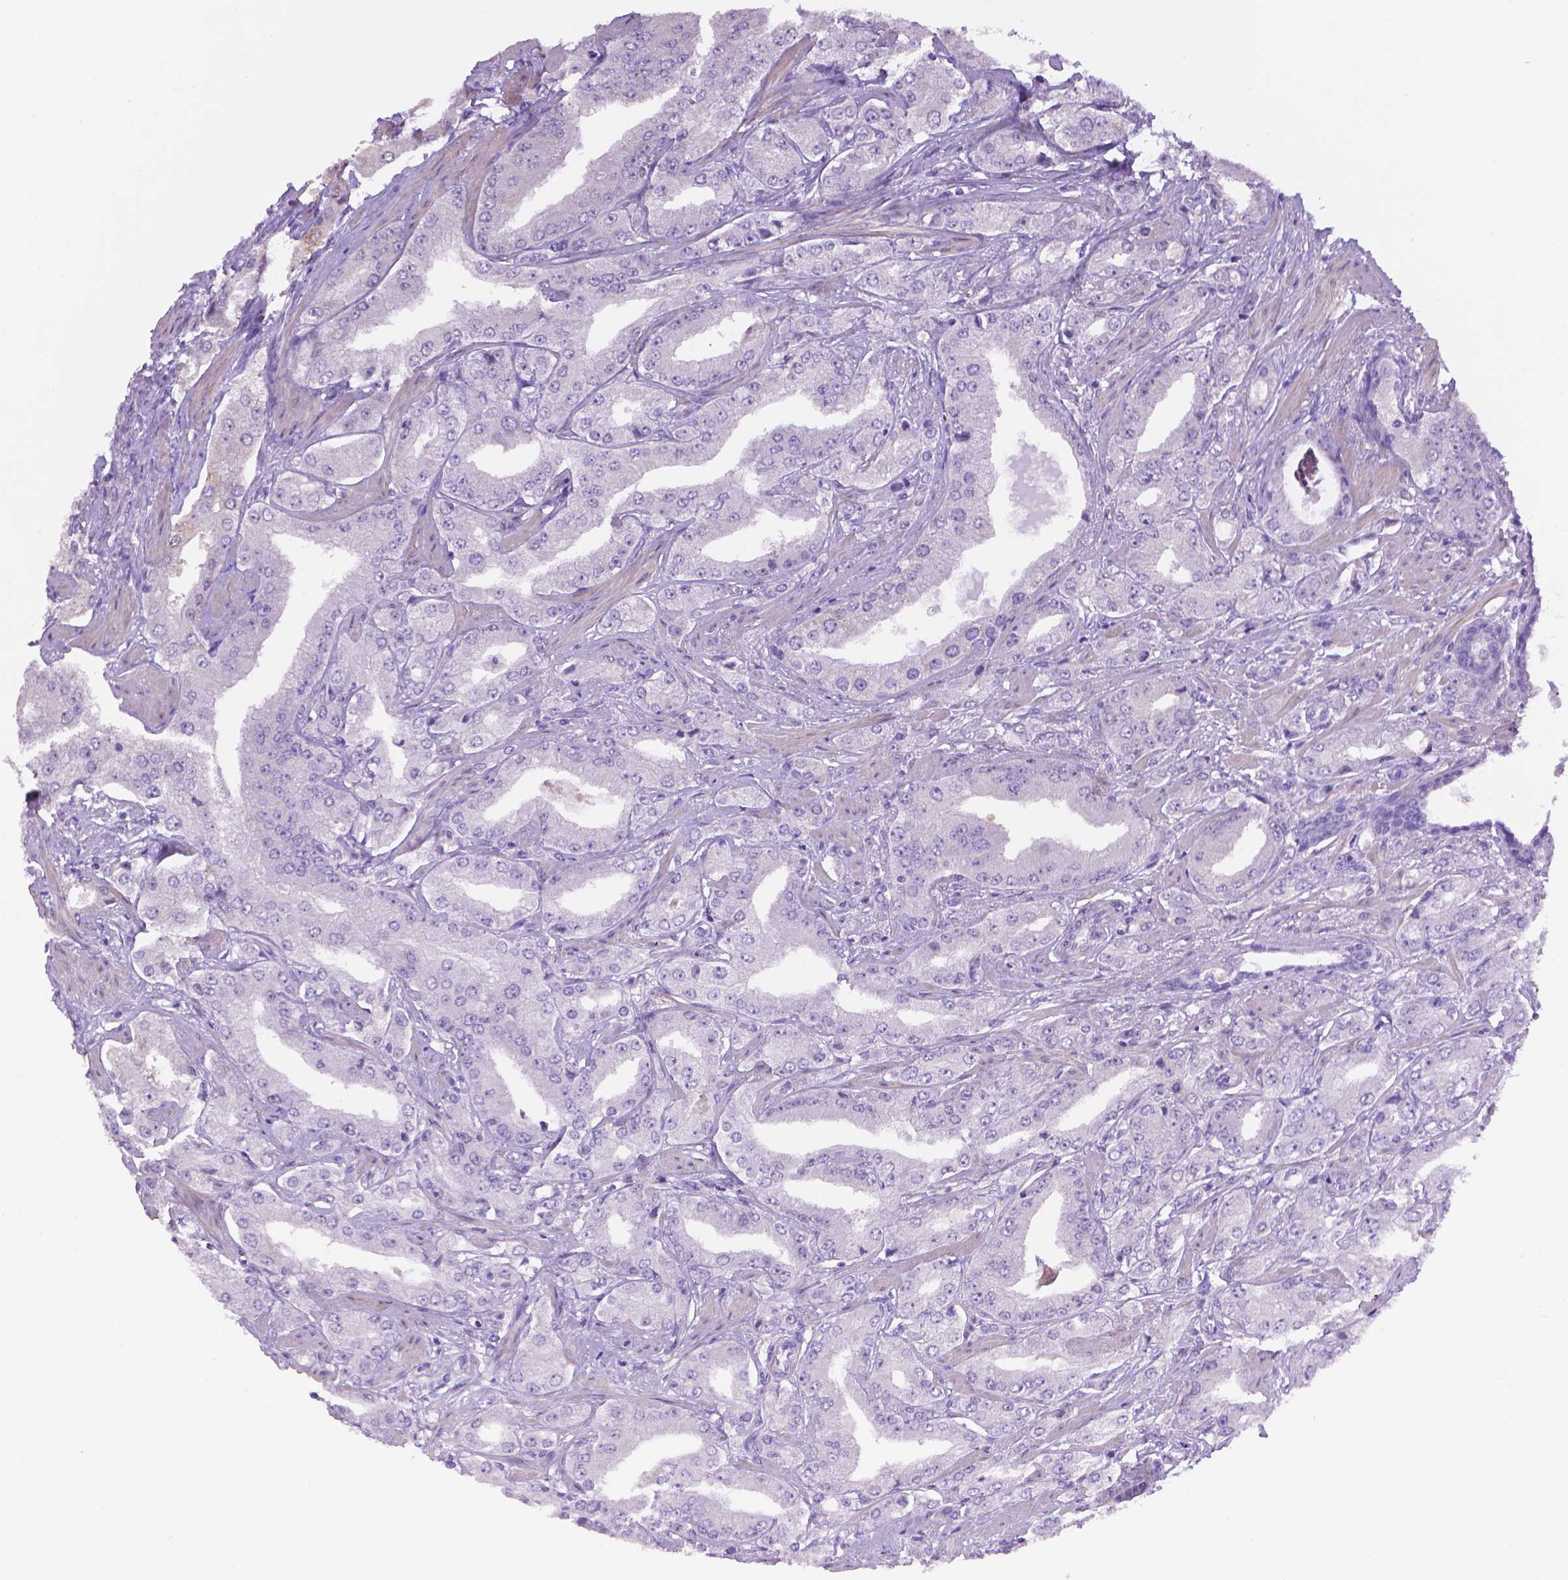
{"staining": {"intensity": "negative", "quantity": "none", "location": "none"}, "tissue": "prostate cancer", "cell_type": "Tumor cells", "image_type": "cancer", "snomed": [{"axis": "morphology", "description": "Adenocarcinoma, Low grade"}, {"axis": "topography", "description": "Prostate"}], "caption": "Prostate adenocarcinoma (low-grade) was stained to show a protein in brown. There is no significant staining in tumor cells.", "gene": "PNMA2", "patient": {"sex": "male", "age": 60}}